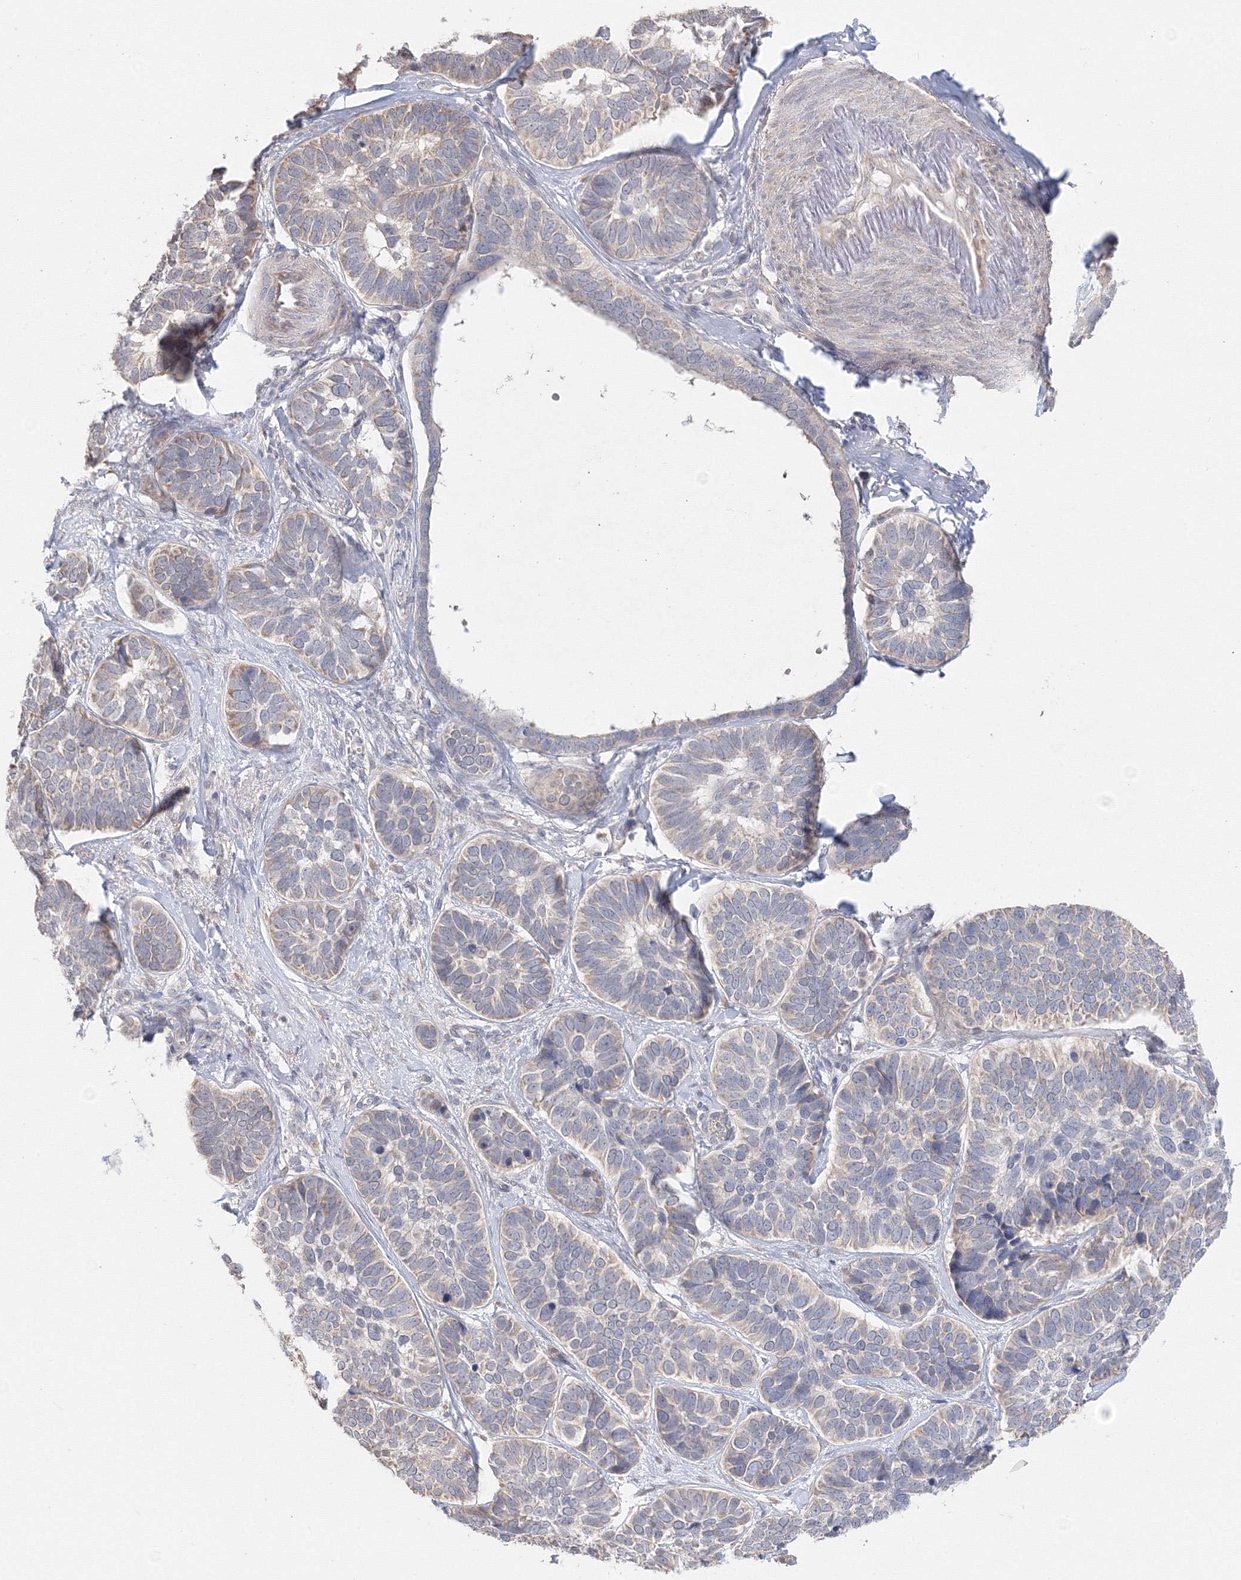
{"staining": {"intensity": "negative", "quantity": "none", "location": "none"}, "tissue": "skin cancer", "cell_type": "Tumor cells", "image_type": "cancer", "snomed": [{"axis": "morphology", "description": "Basal cell carcinoma"}, {"axis": "topography", "description": "Skin"}], "caption": "Tumor cells are negative for brown protein staining in skin basal cell carcinoma.", "gene": "DHRS12", "patient": {"sex": "male", "age": 62}}